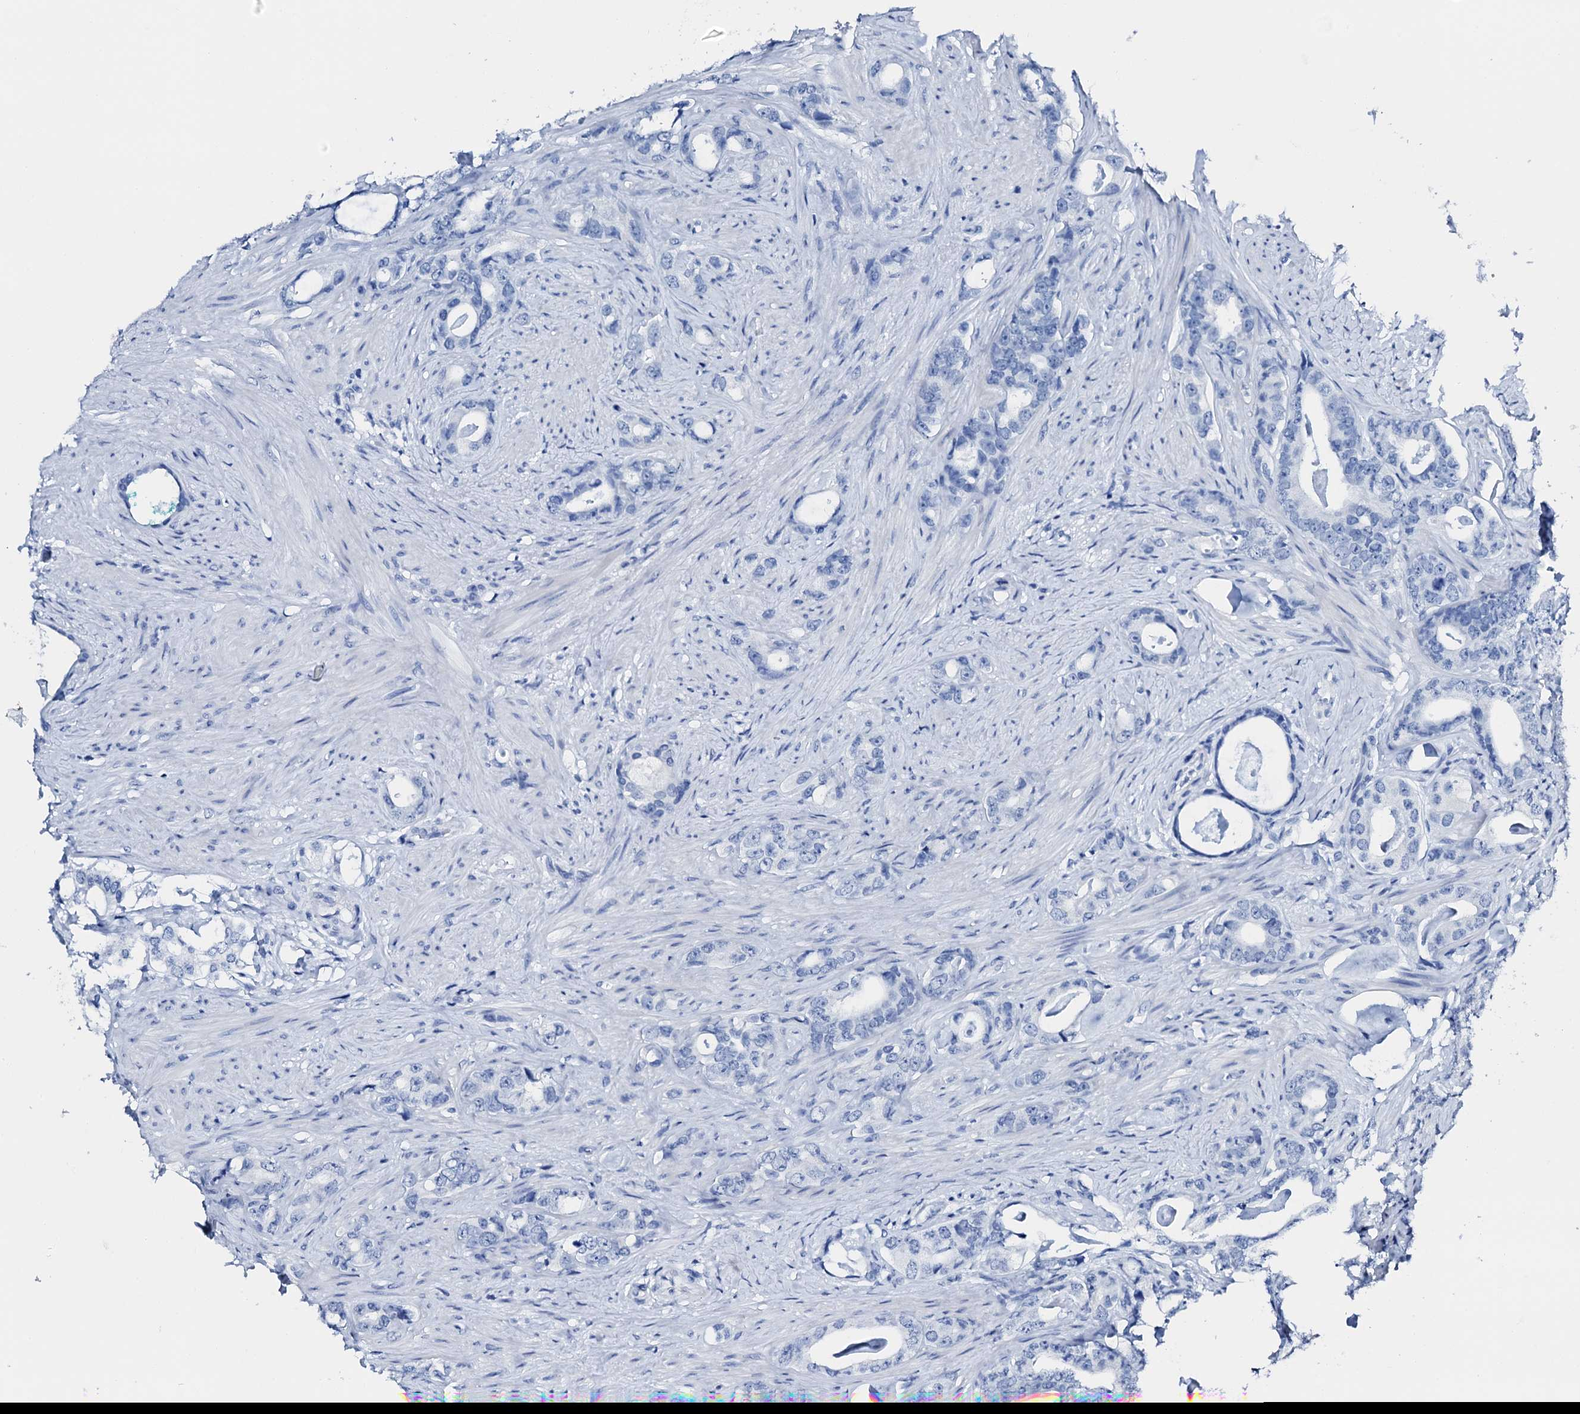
{"staining": {"intensity": "negative", "quantity": "none", "location": "none"}, "tissue": "prostate cancer", "cell_type": "Tumor cells", "image_type": "cancer", "snomed": [{"axis": "morphology", "description": "Adenocarcinoma, Low grade"}, {"axis": "topography", "description": "Prostate"}], "caption": "IHC of human prostate cancer (adenocarcinoma (low-grade)) displays no positivity in tumor cells.", "gene": "PTH", "patient": {"sex": "male", "age": 63}}